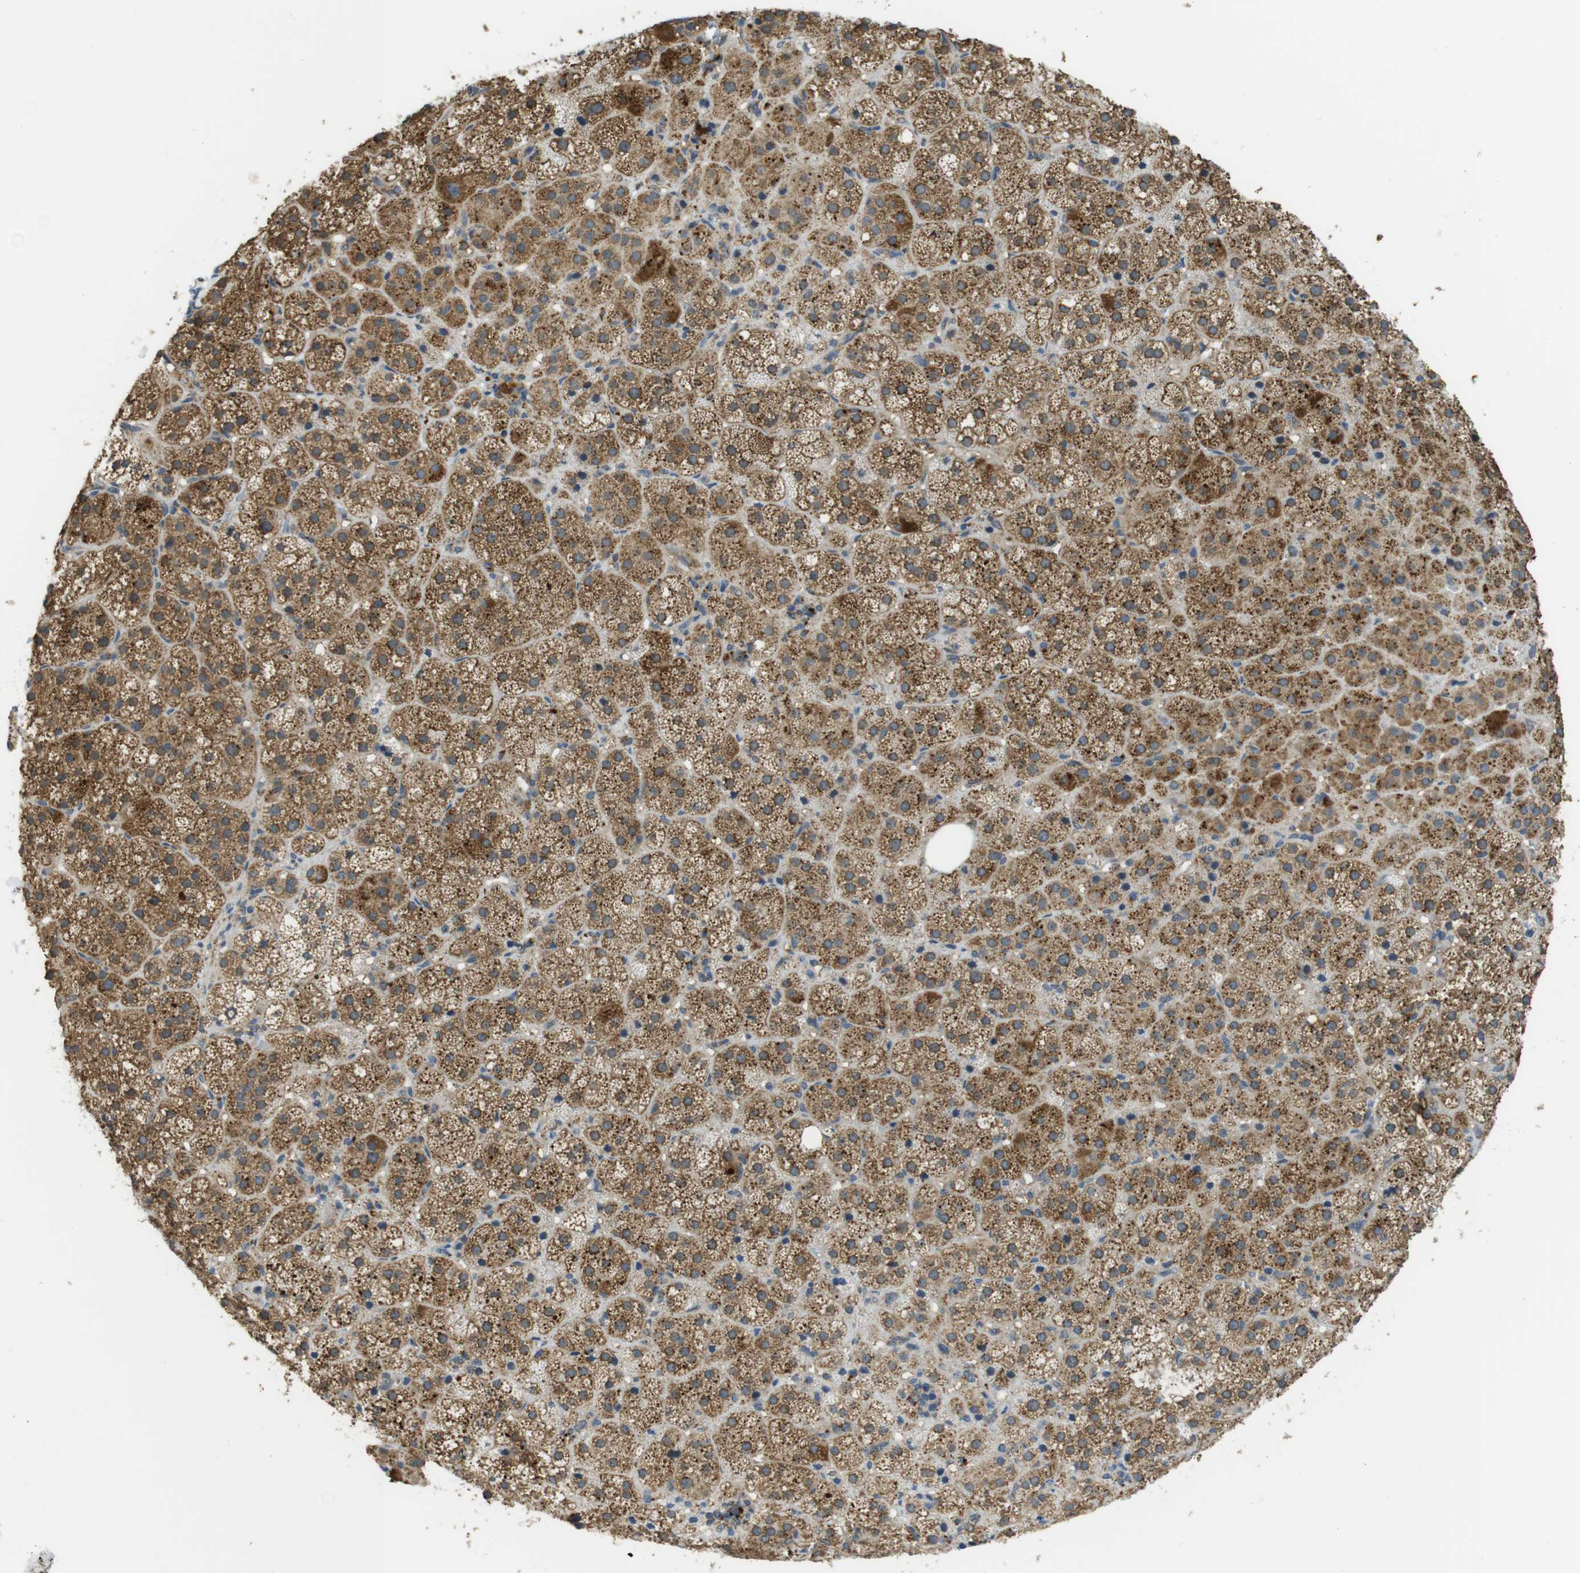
{"staining": {"intensity": "moderate", "quantity": ">75%", "location": "cytoplasmic/membranous"}, "tissue": "adrenal gland", "cell_type": "Glandular cells", "image_type": "normal", "snomed": [{"axis": "morphology", "description": "Normal tissue, NOS"}, {"axis": "topography", "description": "Adrenal gland"}], "caption": "Unremarkable adrenal gland shows moderate cytoplasmic/membranous expression in approximately >75% of glandular cells, visualized by immunohistochemistry.", "gene": "BRI3BP", "patient": {"sex": "female", "age": 57}}